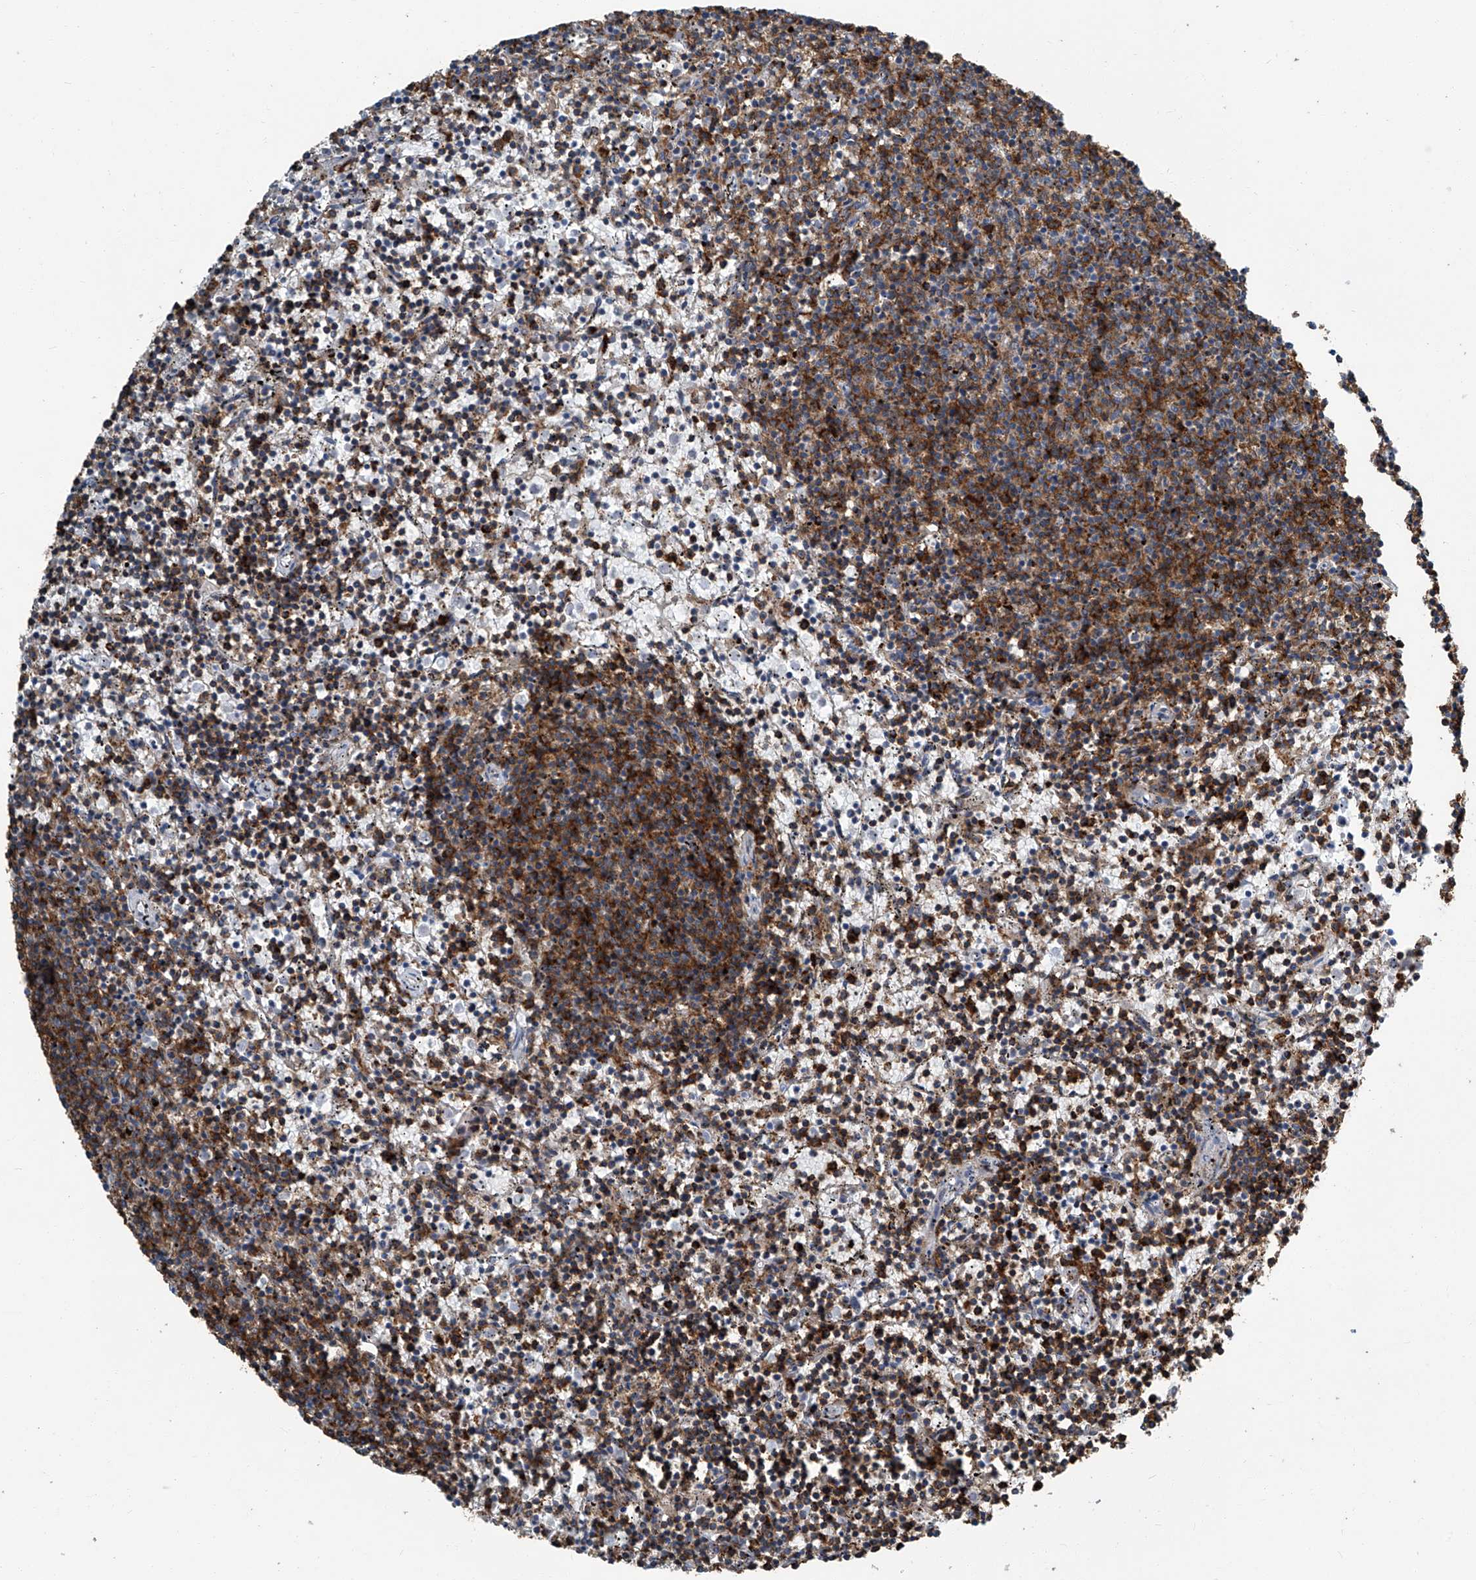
{"staining": {"intensity": "weak", "quantity": "25%-75%", "location": "cytoplasmic/membranous"}, "tissue": "lymphoma", "cell_type": "Tumor cells", "image_type": "cancer", "snomed": [{"axis": "morphology", "description": "Malignant lymphoma, non-Hodgkin's type, Low grade"}, {"axis": "topography", "description": "Spleen"}], "caption": "The micrograph reveals staining of low-grade malignant lymphoma, non-Hodgkin's type, revealing weak cytoplasmic/membranous protein staining (brown color) within tumor cells.", "gene": "FAM167A", "patient": {"sex": "female", "age": 50}}